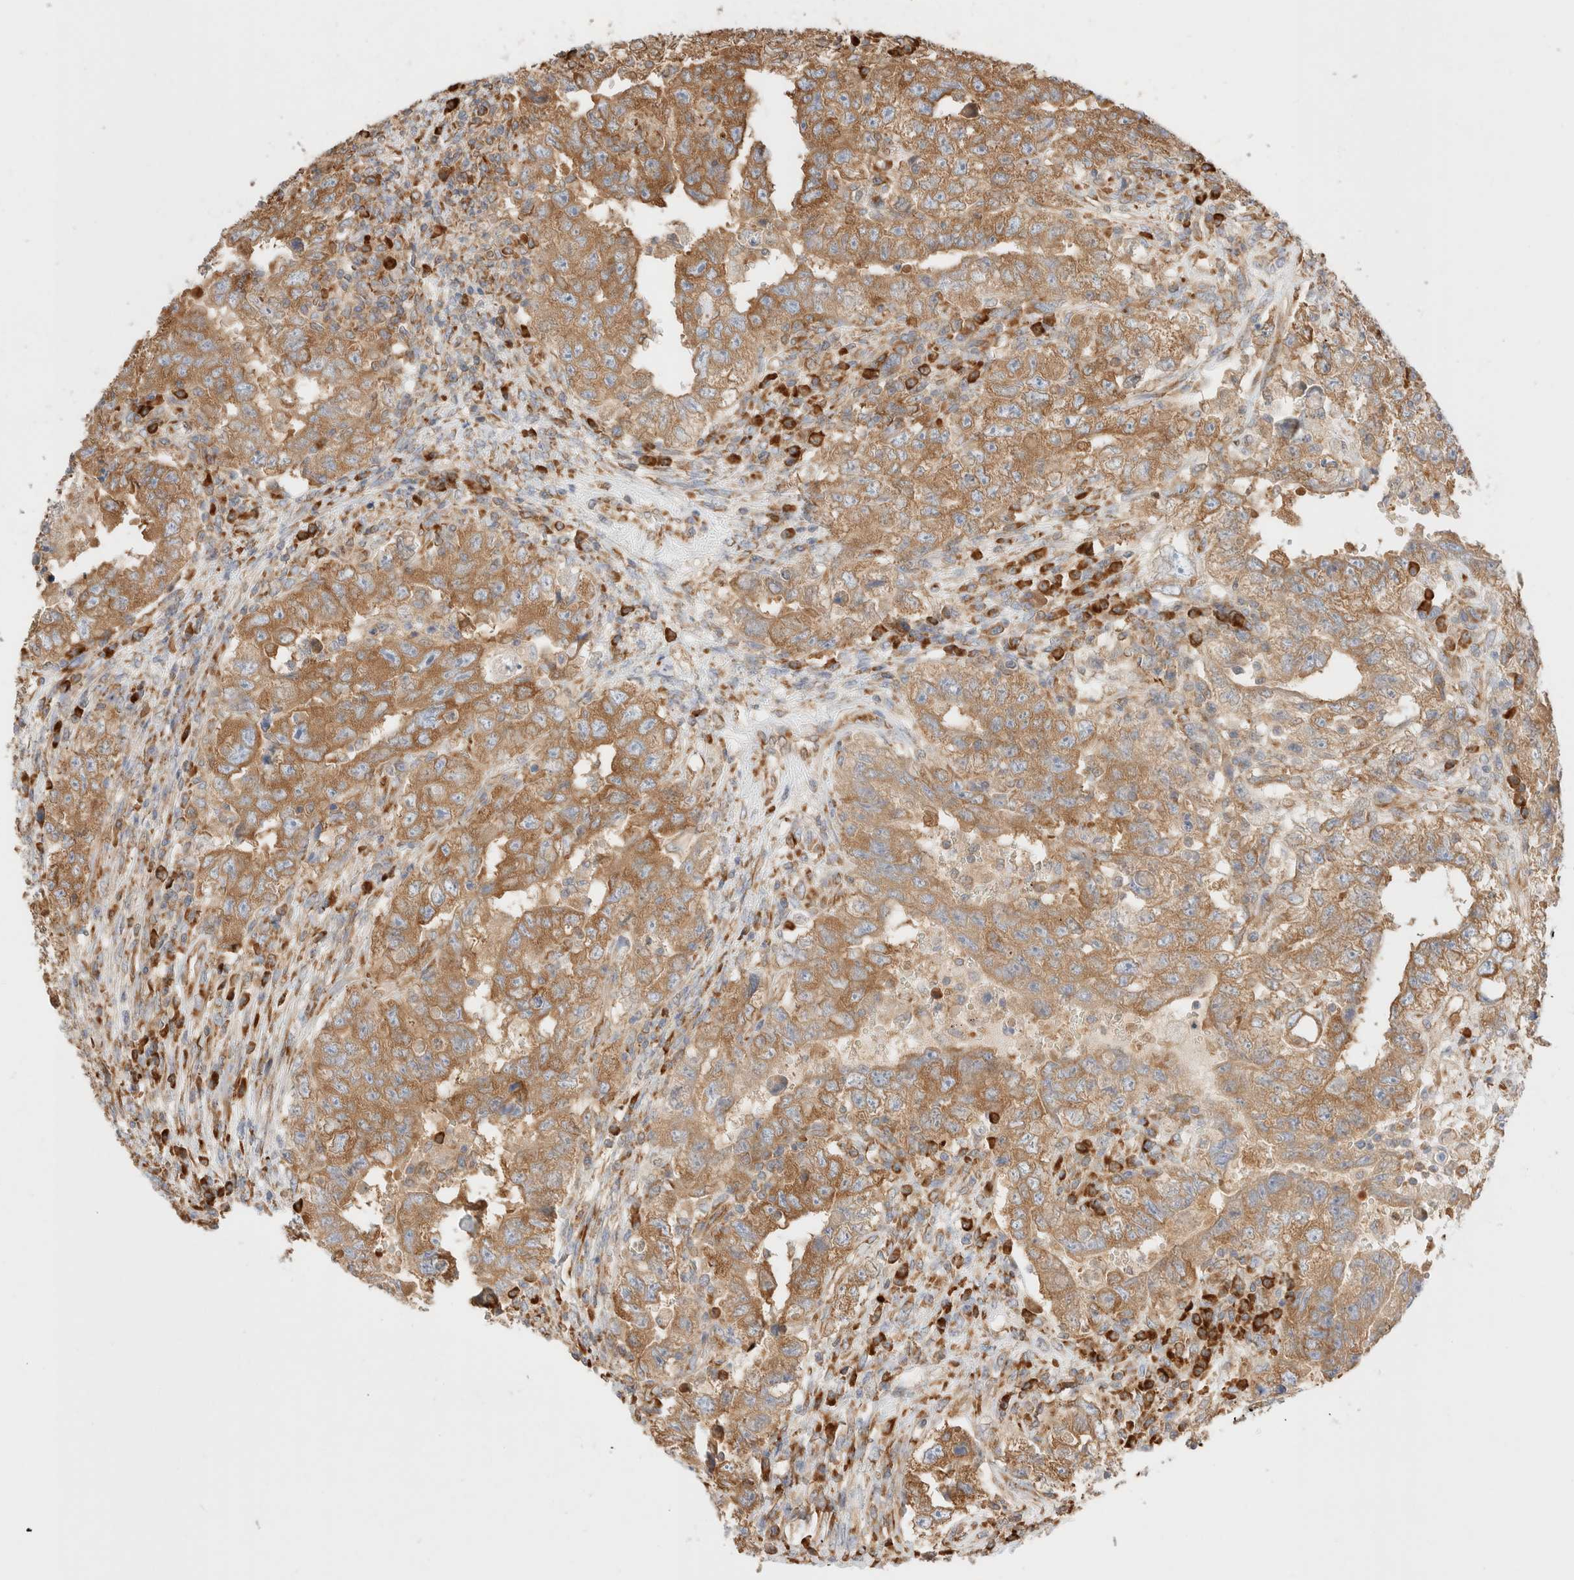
{"staining": {"intensity": "moderate", "quantity": ">75%", "location": "cytoplasmic/membranous"}, "tissue": "testis cancer", "cell_type": "Tumor cells", "image_type": "cancer", "snomed": [{"axis": "morphology", "description": "Carcinoma, Embryonal, NOS"}, {"axis": "topography", "description": "Testis"}], "caption": "Tumor cells reveal medium levels of moderate cytoplasmic/membranous staining in approximately >75% of cells in testis embryonal carcinoma.", "gene": "ZC2HC1A", "patient": {"sex": "male", "age": 26}}